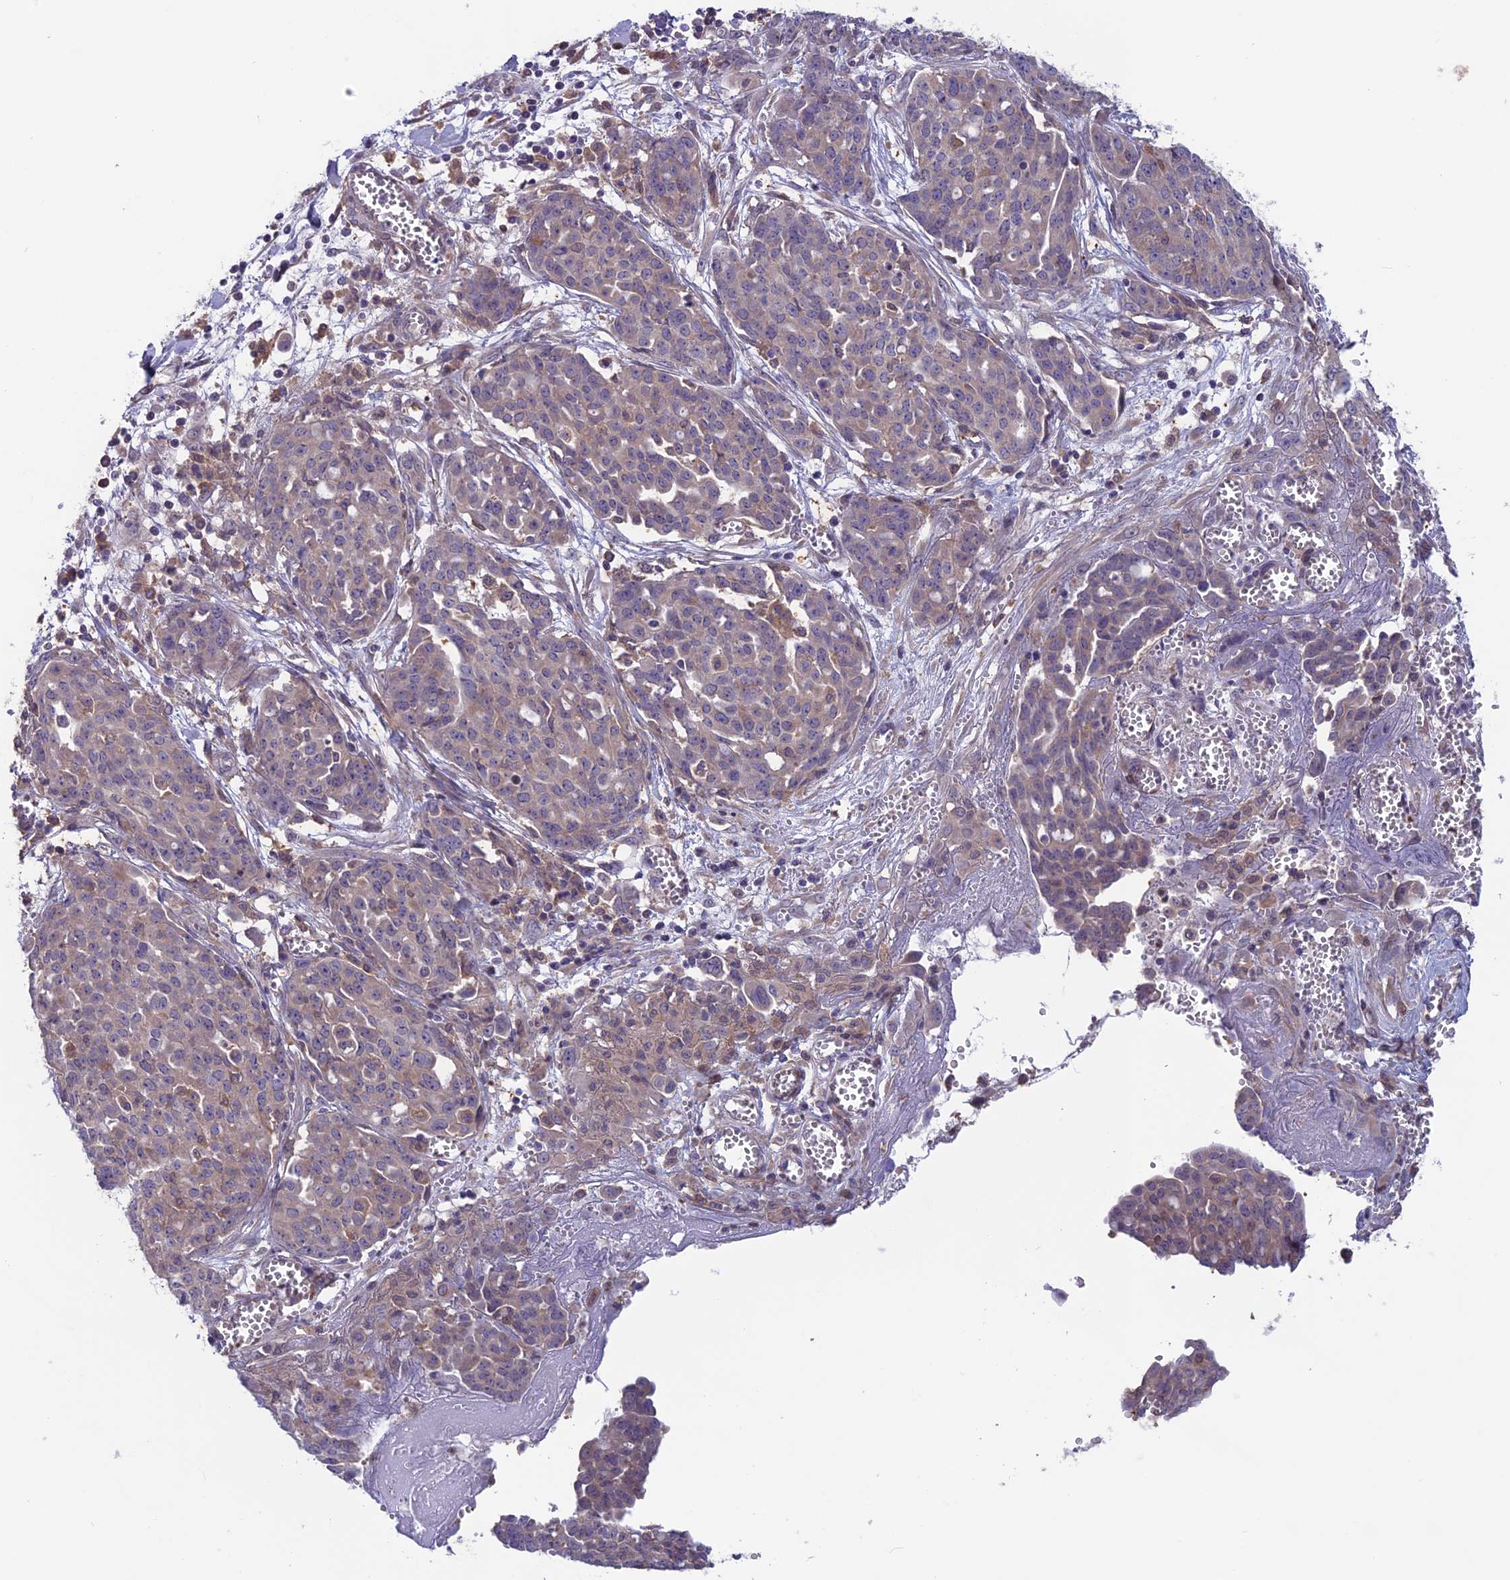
{"staining": {"intensity": "weak", "quantity": "25%-75%", "location": "cytoplasmic/membranous"}, "tissue": "ovarian cancer", "cell_type": "Tumor cells", "image_type": "cancer", "snomed": [{"axis": "morphology", "description": "Cystadenocarcinoma, serous, NOS"}, {"axis": "topography", "description": "Soft tissue"}, {"axis": "topography", "description": "Ovary"}], "caption": "Immunohistochemical staining of human ovarian serous cystadenocarcinoma reveals low levels of weak cytoplasmic/membranous protein expression in about 25%-75% of tumor cells.", "gene": "MAST2", "patient": {"sex": "female", "age": 57}}